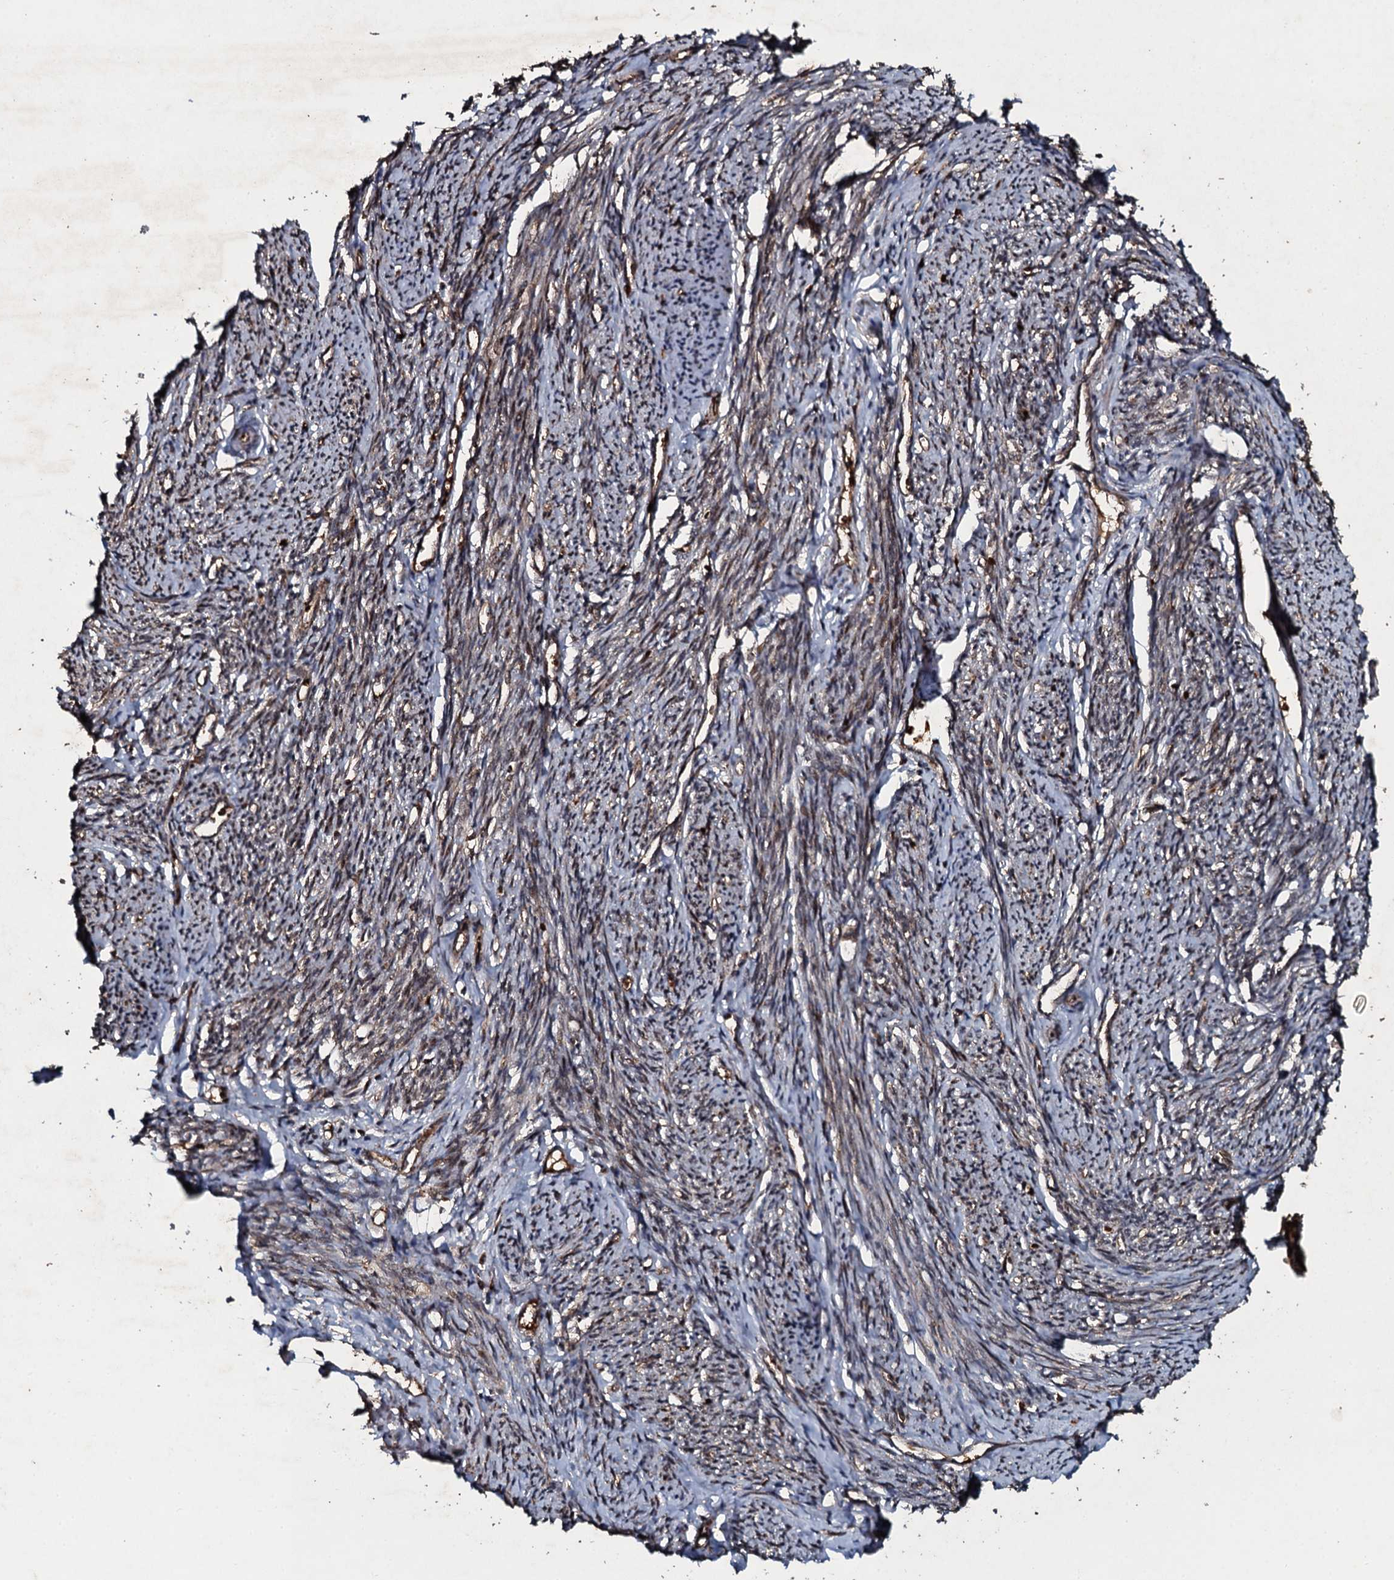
{"staining": {"intensity": "moderate", "quantity": "25%-75%", "location": "cytoplasmic/membranous"}, "tissue": "smooth muscle", "cell_type": "Smooth muscle cells", "image_type": "normal", "snomed": [{"axis": "morphology", "description": "Normal tissue, NOS"}, {"axis": "topography", "description": "Smooth muscle"}, {"axis": "topography", "description": "Uterus"}], "caption": "Protein analysis of normal smooth muscle exhibits moderate cytoplasmic/membranous expression in approximately 25%-75% of smooth muscle cells.", "gene": "ADGRG3", "patient": {"sex": "female", "age": 59}}